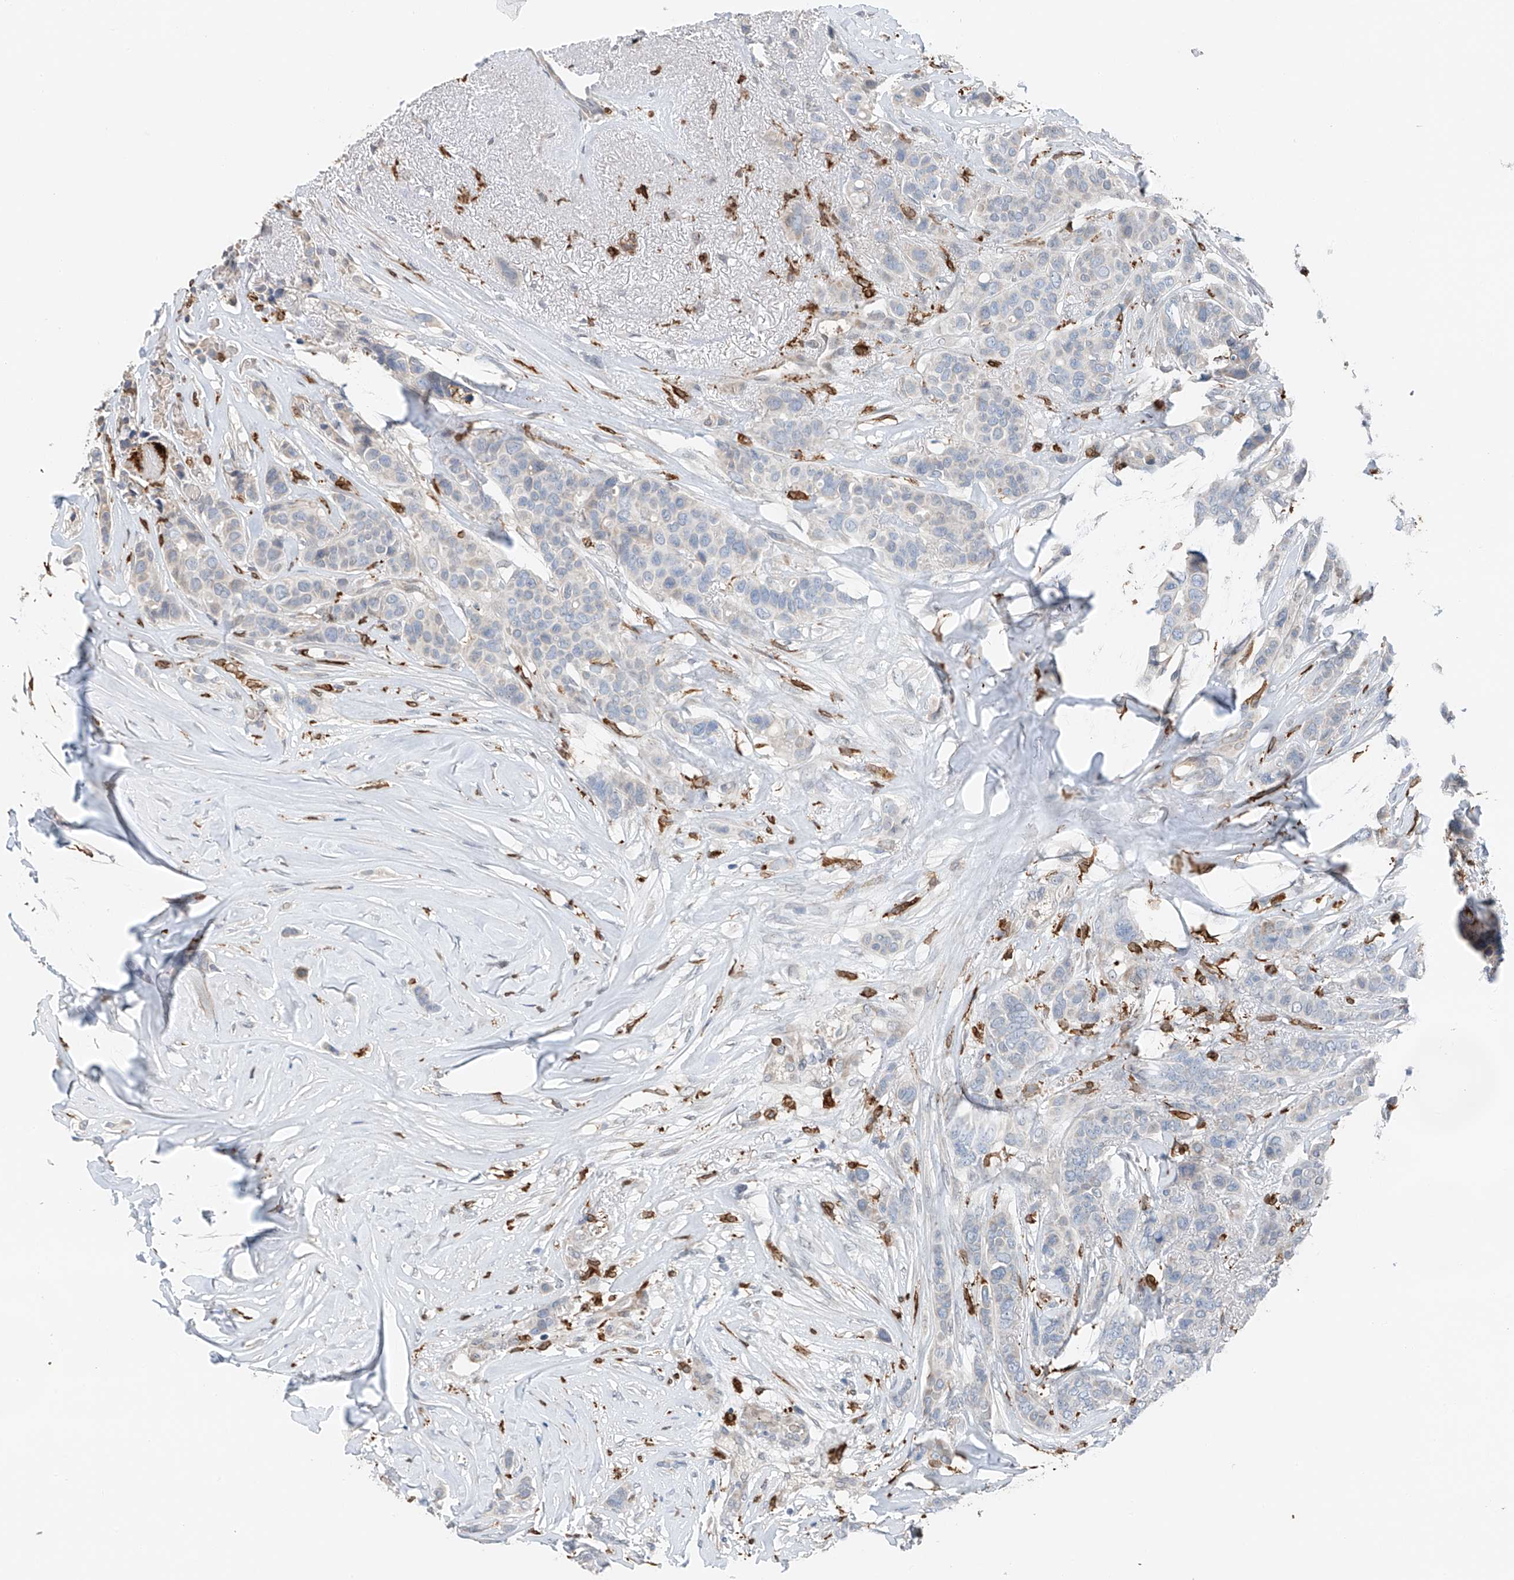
{"staining": {"intensity": "negative", "quantity": "none", "location": "none"}, "tissue": "breast cancer", "cell_type": "Tumor cells", "image_type": "cancer", "snomed": [{"axis": "morphology", "description": "Lobular carcinoma"}, {"axis": "topography", "description": "Breast"}], "caption": "This is an immunohistochemistry (IHC) histopathology image of human breast cancer (lobular carcinoma). There is no expression in tumor cells.", "gene": "TBXAS1", "patient": {"sex": "female", "age": 51}}